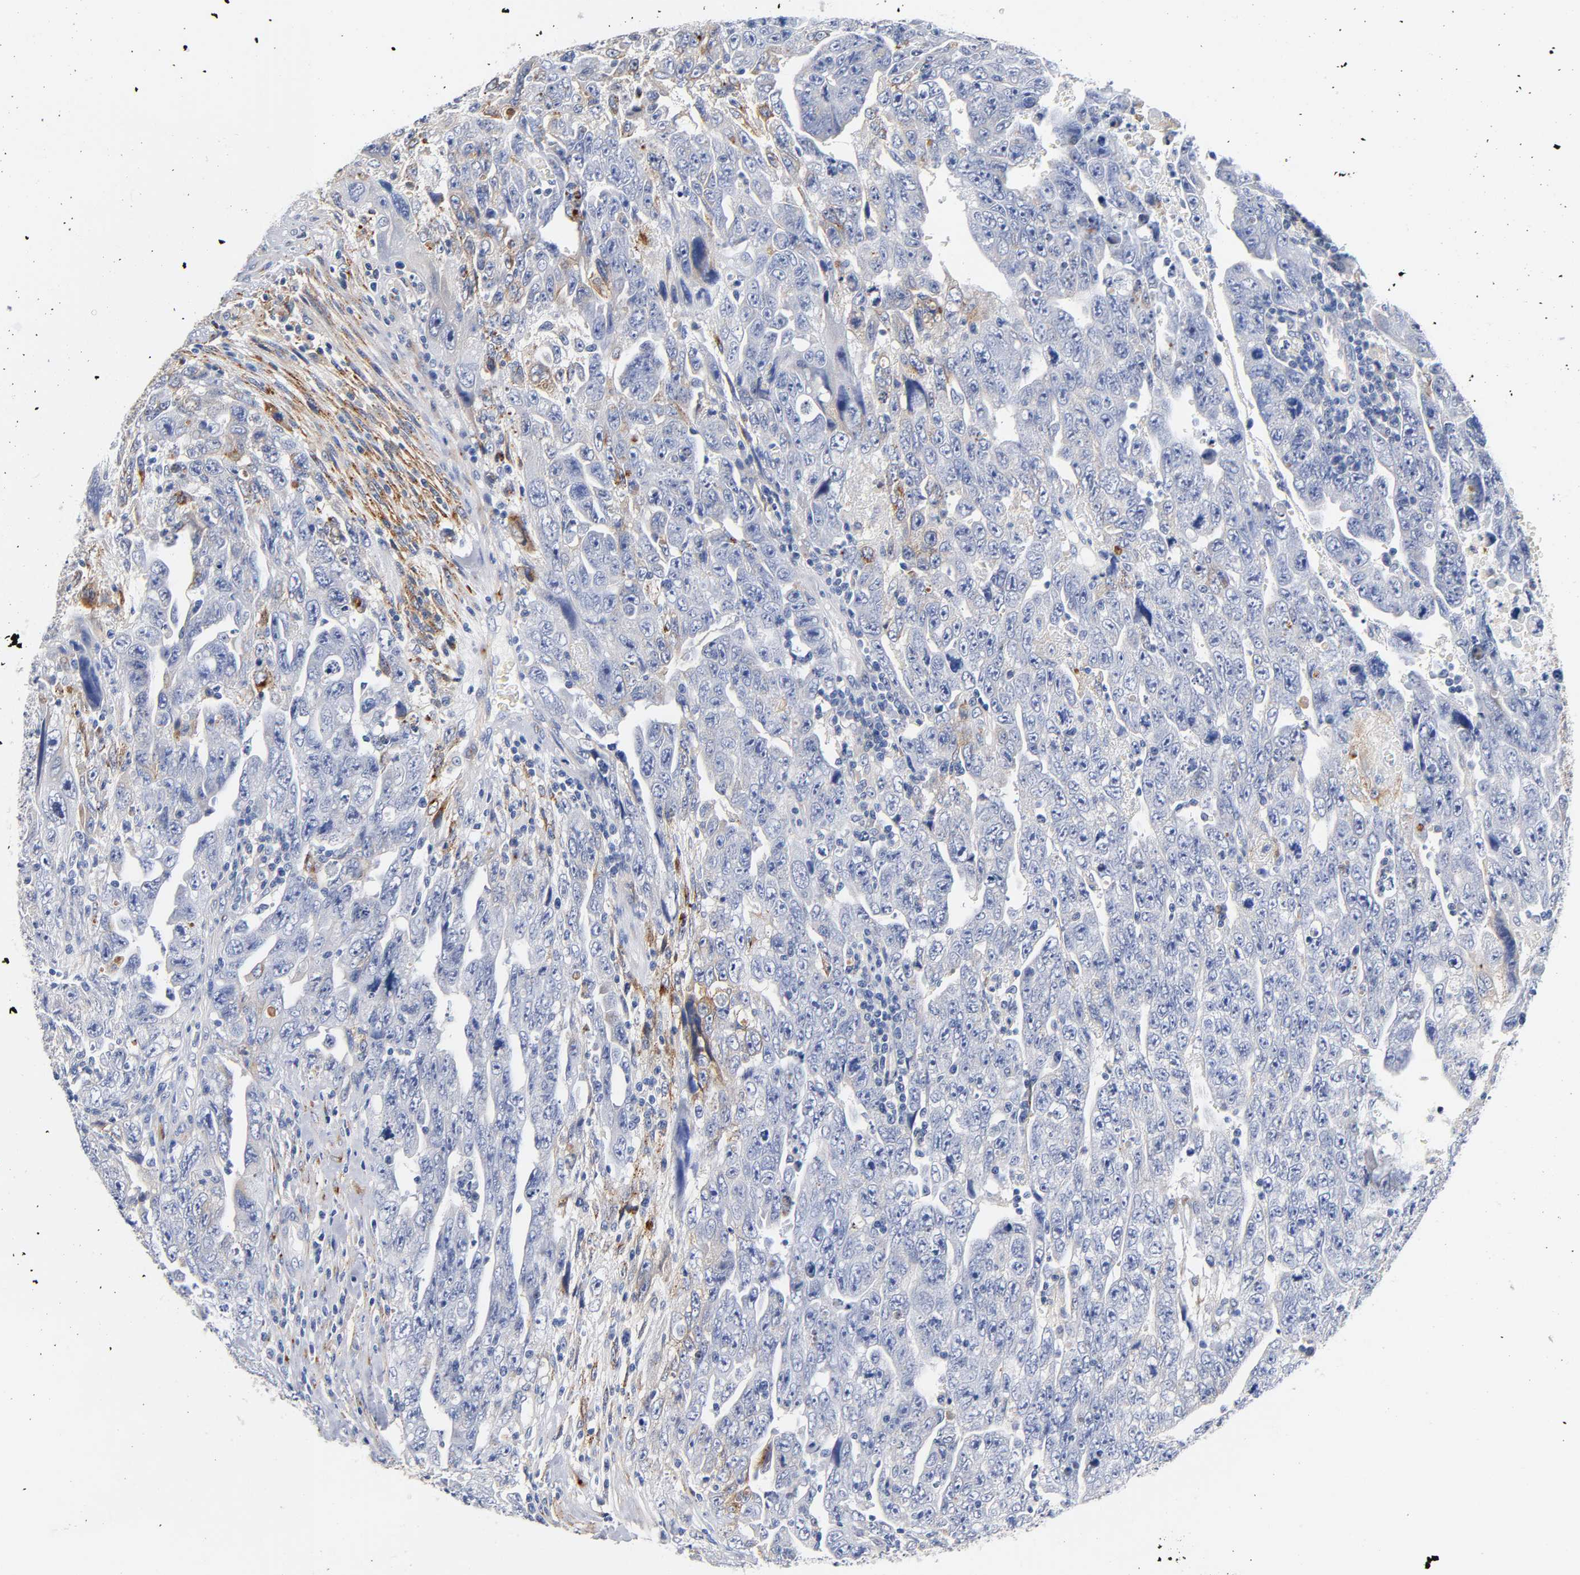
{"staining": {"intensity": "negative", "quantity": "none", "location": "none"}, "tissue": "testis cancer", "cell_type": "Tumor cells", "image_type": "cancer", "snomed": [{"axis": "morphology", "description": "Carcinoma, Embryonal, NOS"}, {"axis": "topography", "description": "Testis"}], "caption": "Human testis cancer (embryonal carcinoma) stained for a protein using immunohistochemistry displays no positivity in tumor cells.", "gene": "LRP1", "patient": {"sex": "male", "age": 28}}